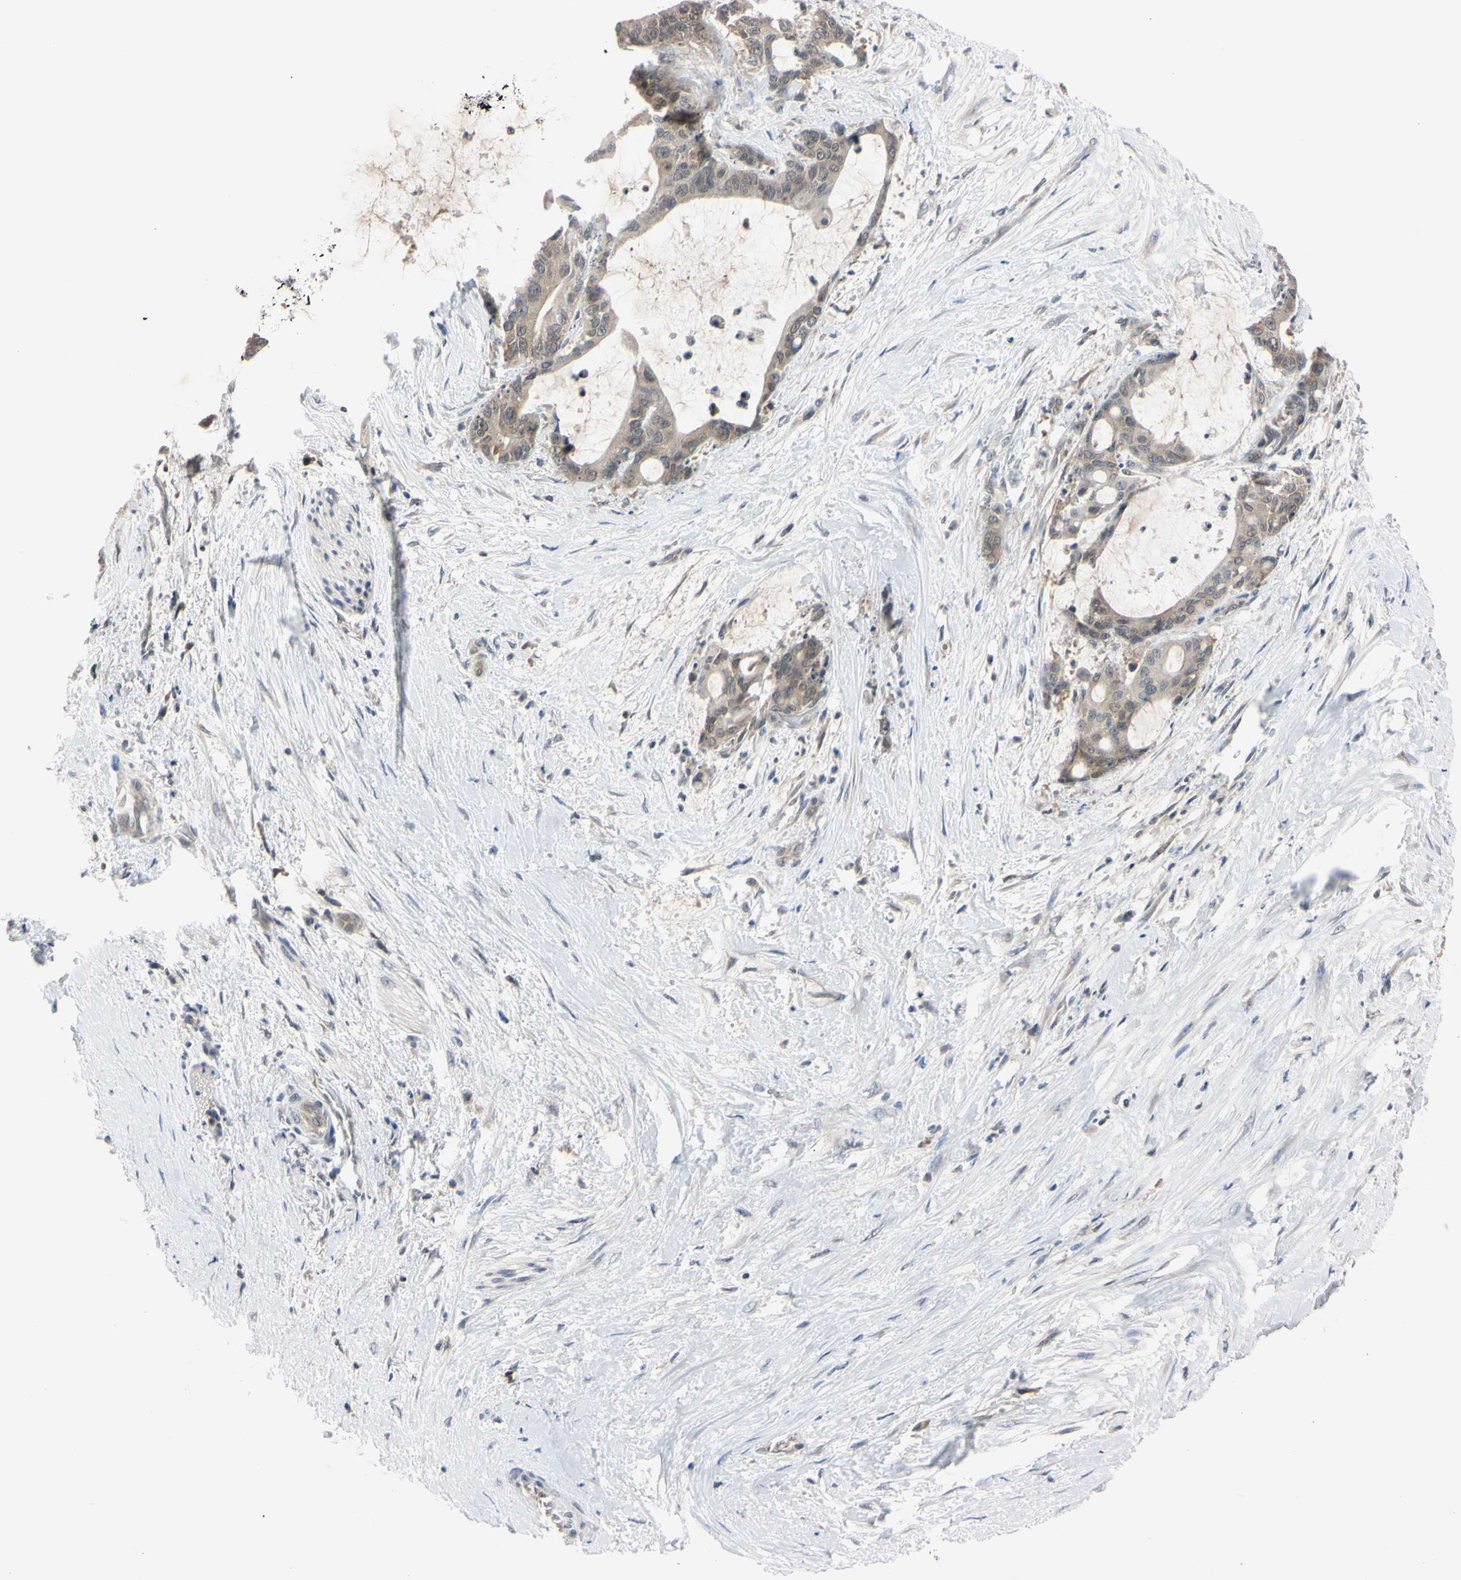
{"staining": {"intensity": "weak", "quantity": ">75%", "location": "cytoplasmic/membranous"}, "tissue": "liver cancer", "cell_type": "Tumor cells", "image_type": "cancer", "snomed": [{"axis": "morphology", "description": "Cholangiocarcinoma"}, {"axis": "topography", "description": "Liver"}], "caption": "IHC image of human liver cancer (cholangiocarcinoma) stained for a protein (brown), which reveals low levels of weak cytoplasmic/membranous positivity in about >75% of tumor cells.", "gene": "UBE2I", "patient": {"sex": "female", "age": 73}}